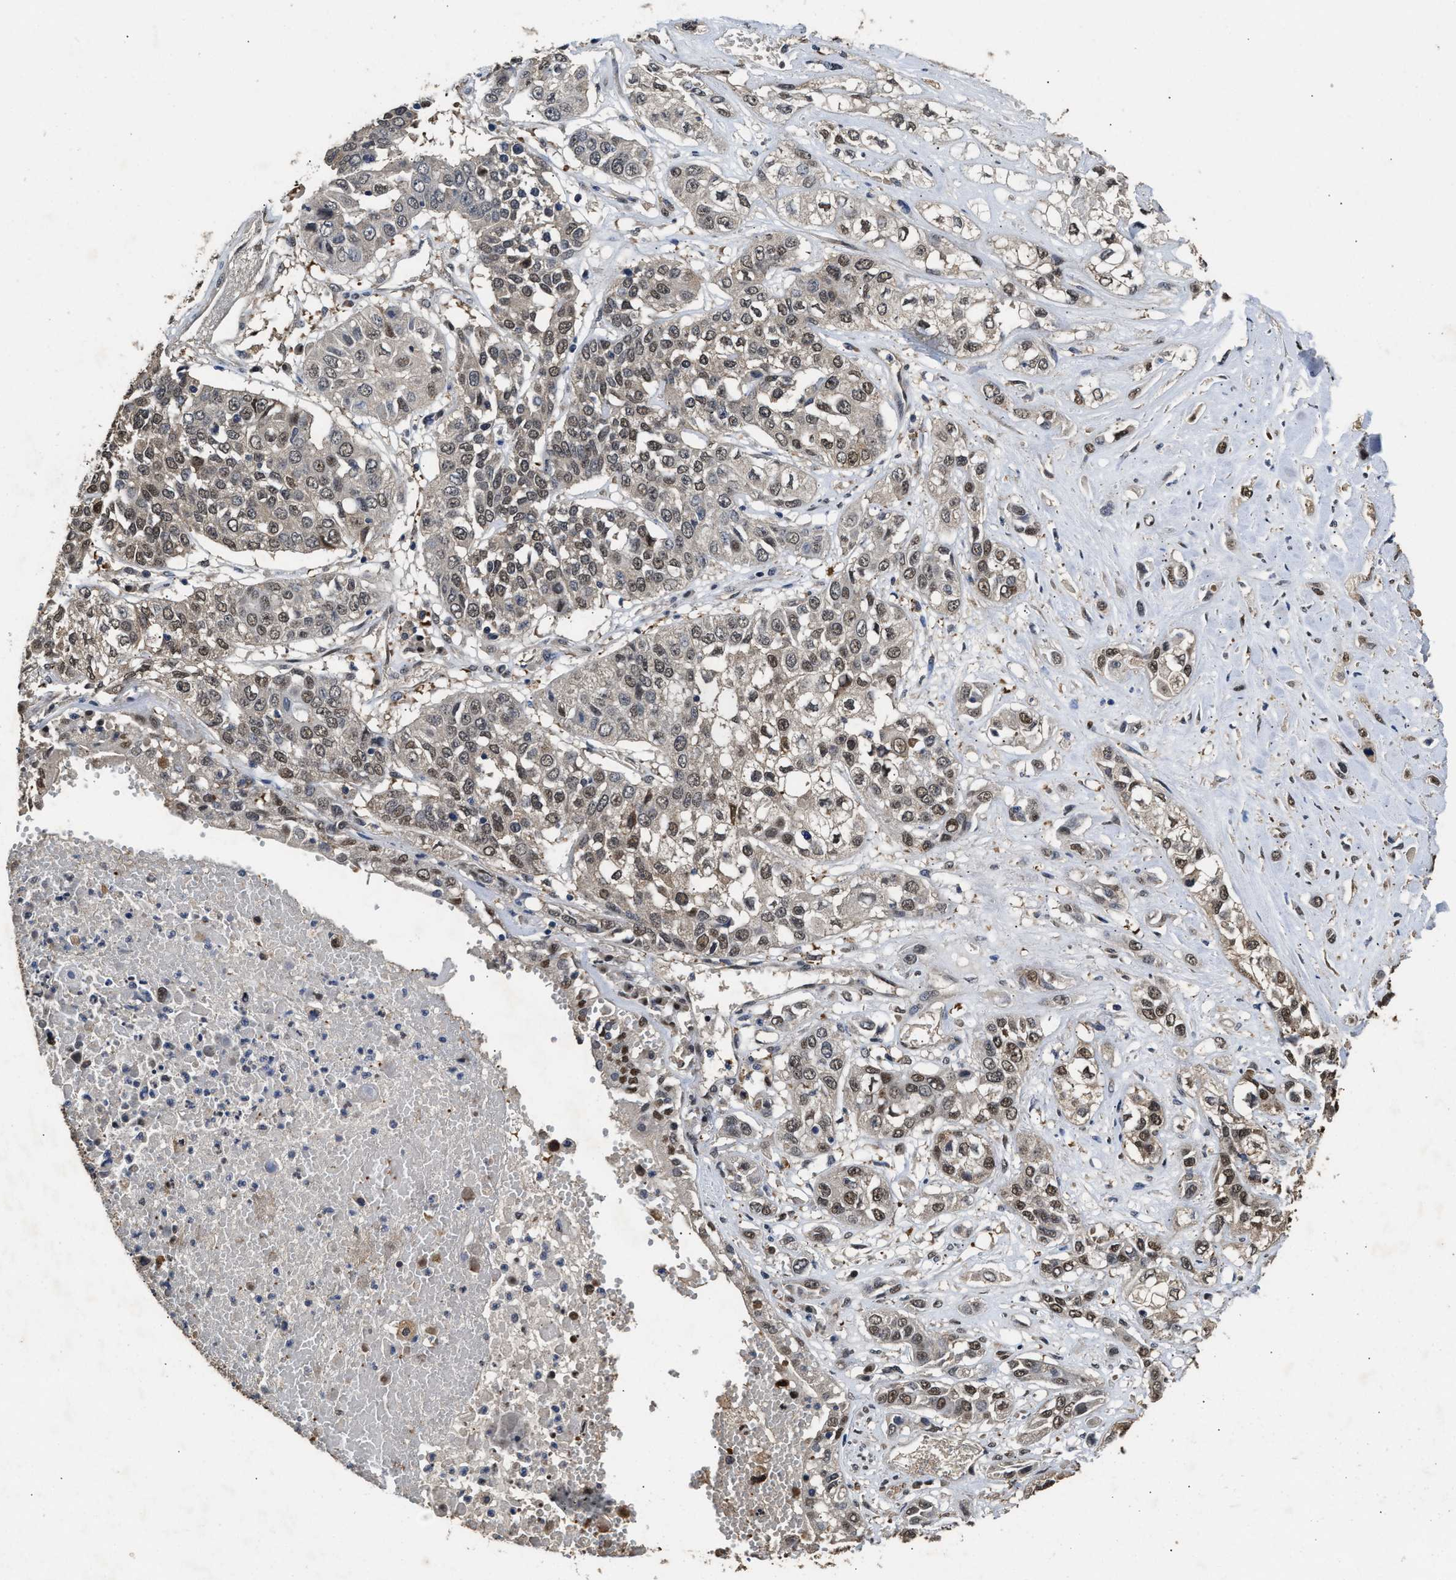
{"staining": {"intensity": "moderate", "quantity": ">75%", "location": "nuclear"}, "tissue": "lung cancer", "cell_type": "Tumor cells", "image_type": "cancer", "snomed": [{"axis": "morphology", "description": "Squamous cell carcinoma, NOS"}, {"axis": "topography", "description": "Lung"}], "caption": "Lung squamous cell carcinoma tissue shows moderate nuclear staining in approximately >75% of tumor cells, visualized by immunohistochemistry. The protein is stained brown, and the nuclei are stained in blue (DAB (3,3'-diaminobenzidine) IHC with brightfield microscopy, high magnification).", "gene": "YWHAE", "patient": {"sex": "male", "age": 71}}